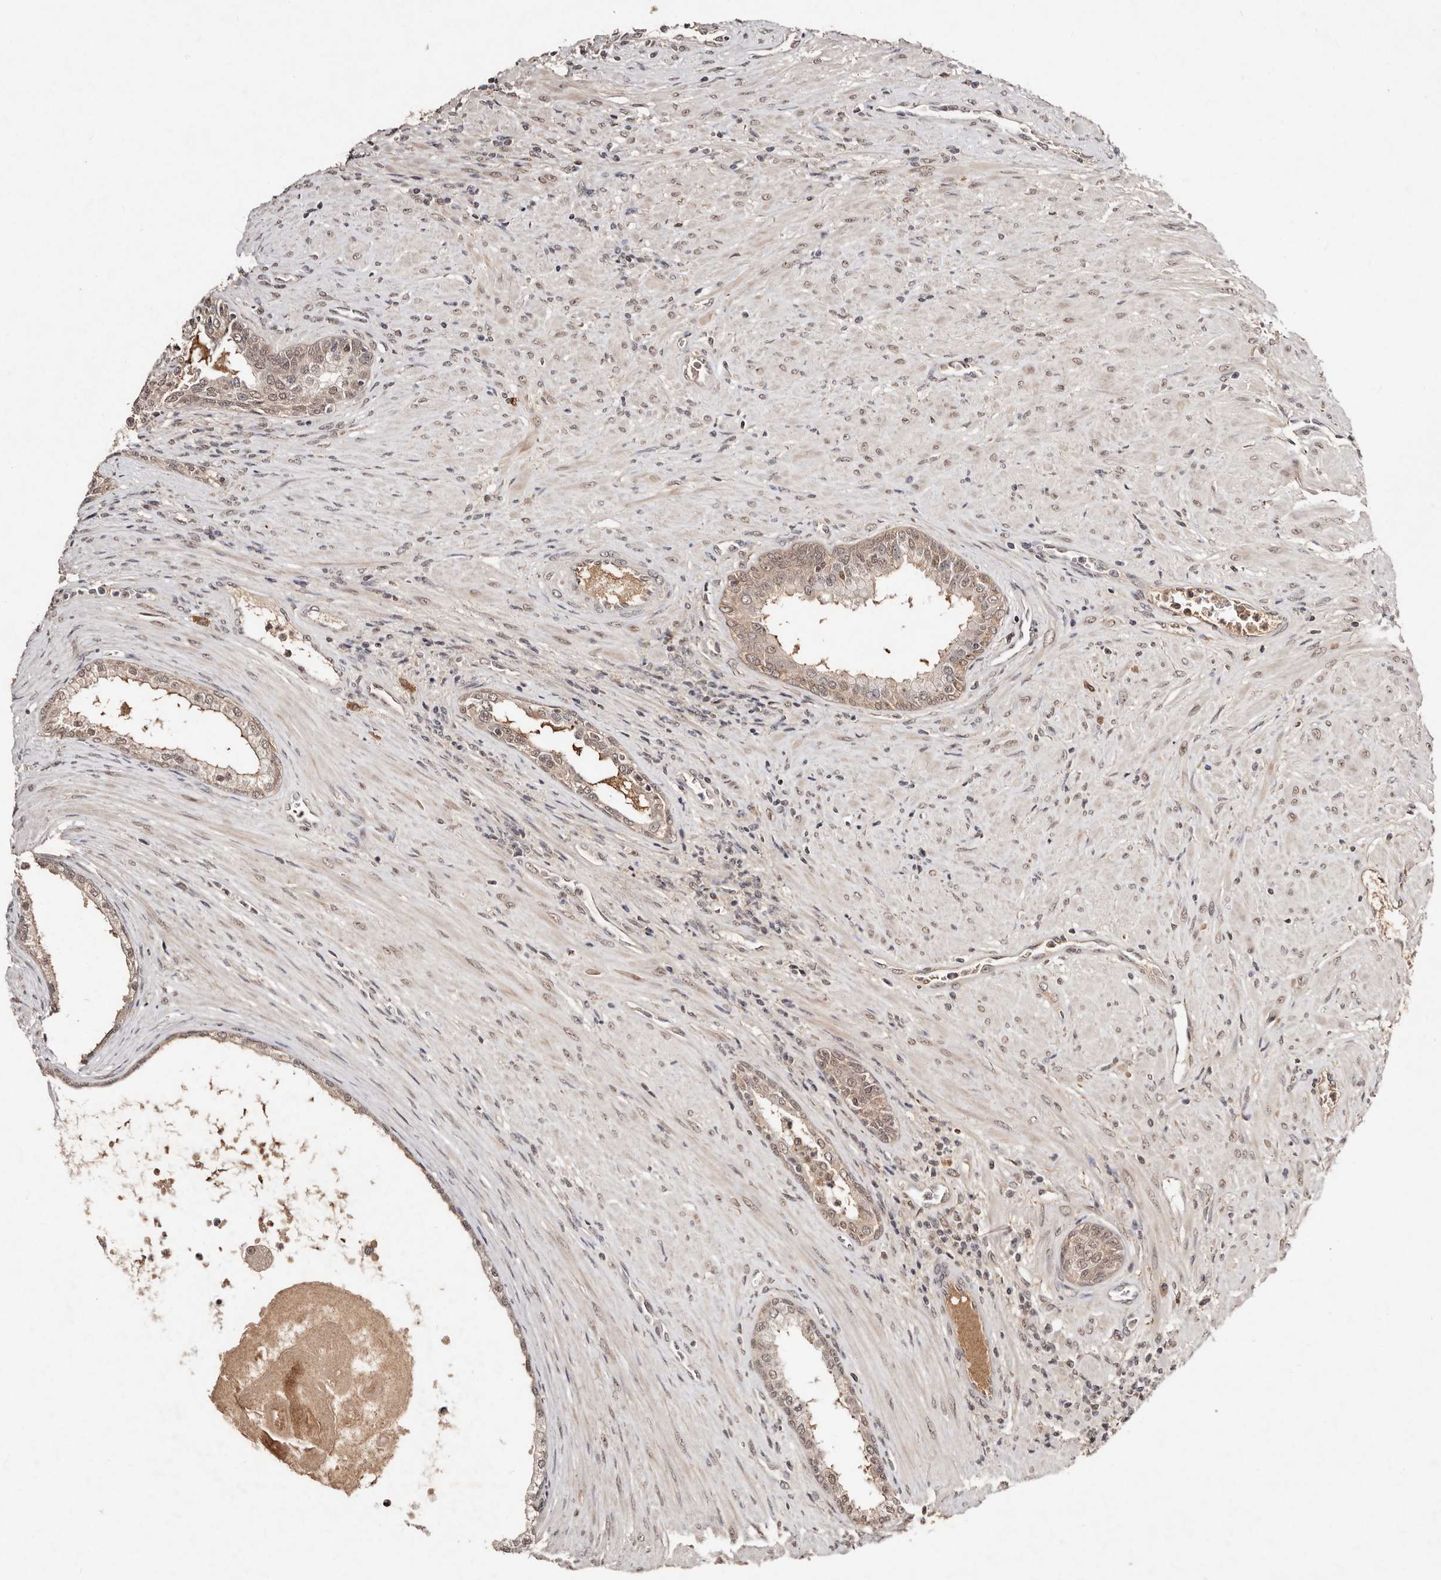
{"staining": {"intensity": "weak", "quantity": ">75%", "location": "cytoplasmic/membranous,nuclear"}, "tissue": "prostate cancer", "cell_type": "Tumor cells", "image_type": "cancer", "snomed": [{"axis": "morphology", "description": "Normal tissue, NOS"}, {"axis": "morphology", "description": "Adenocarcinoma, Low grade"}, {"axis": "topography", "description": "Prostate"}, {"axis": "topography", "description": "Peripheral nerve tissue"}], "caption": "Immunohistochemistry (IHC) staining of prostate adenocarcinoma (low-grade), which exhibits low levels of weak cytoplasmic/membranous and nuclear positivity in approximately >75% of tumor cells indicating weak cytoplasmic/membranous and nuclear protein staining. The staining was performed using DAB (brown) for protein detection and nuclei were counterstained in hematoxylin (blue).", "gene": "BICRAL", "patient": {"sex": "male", "age": 71}}